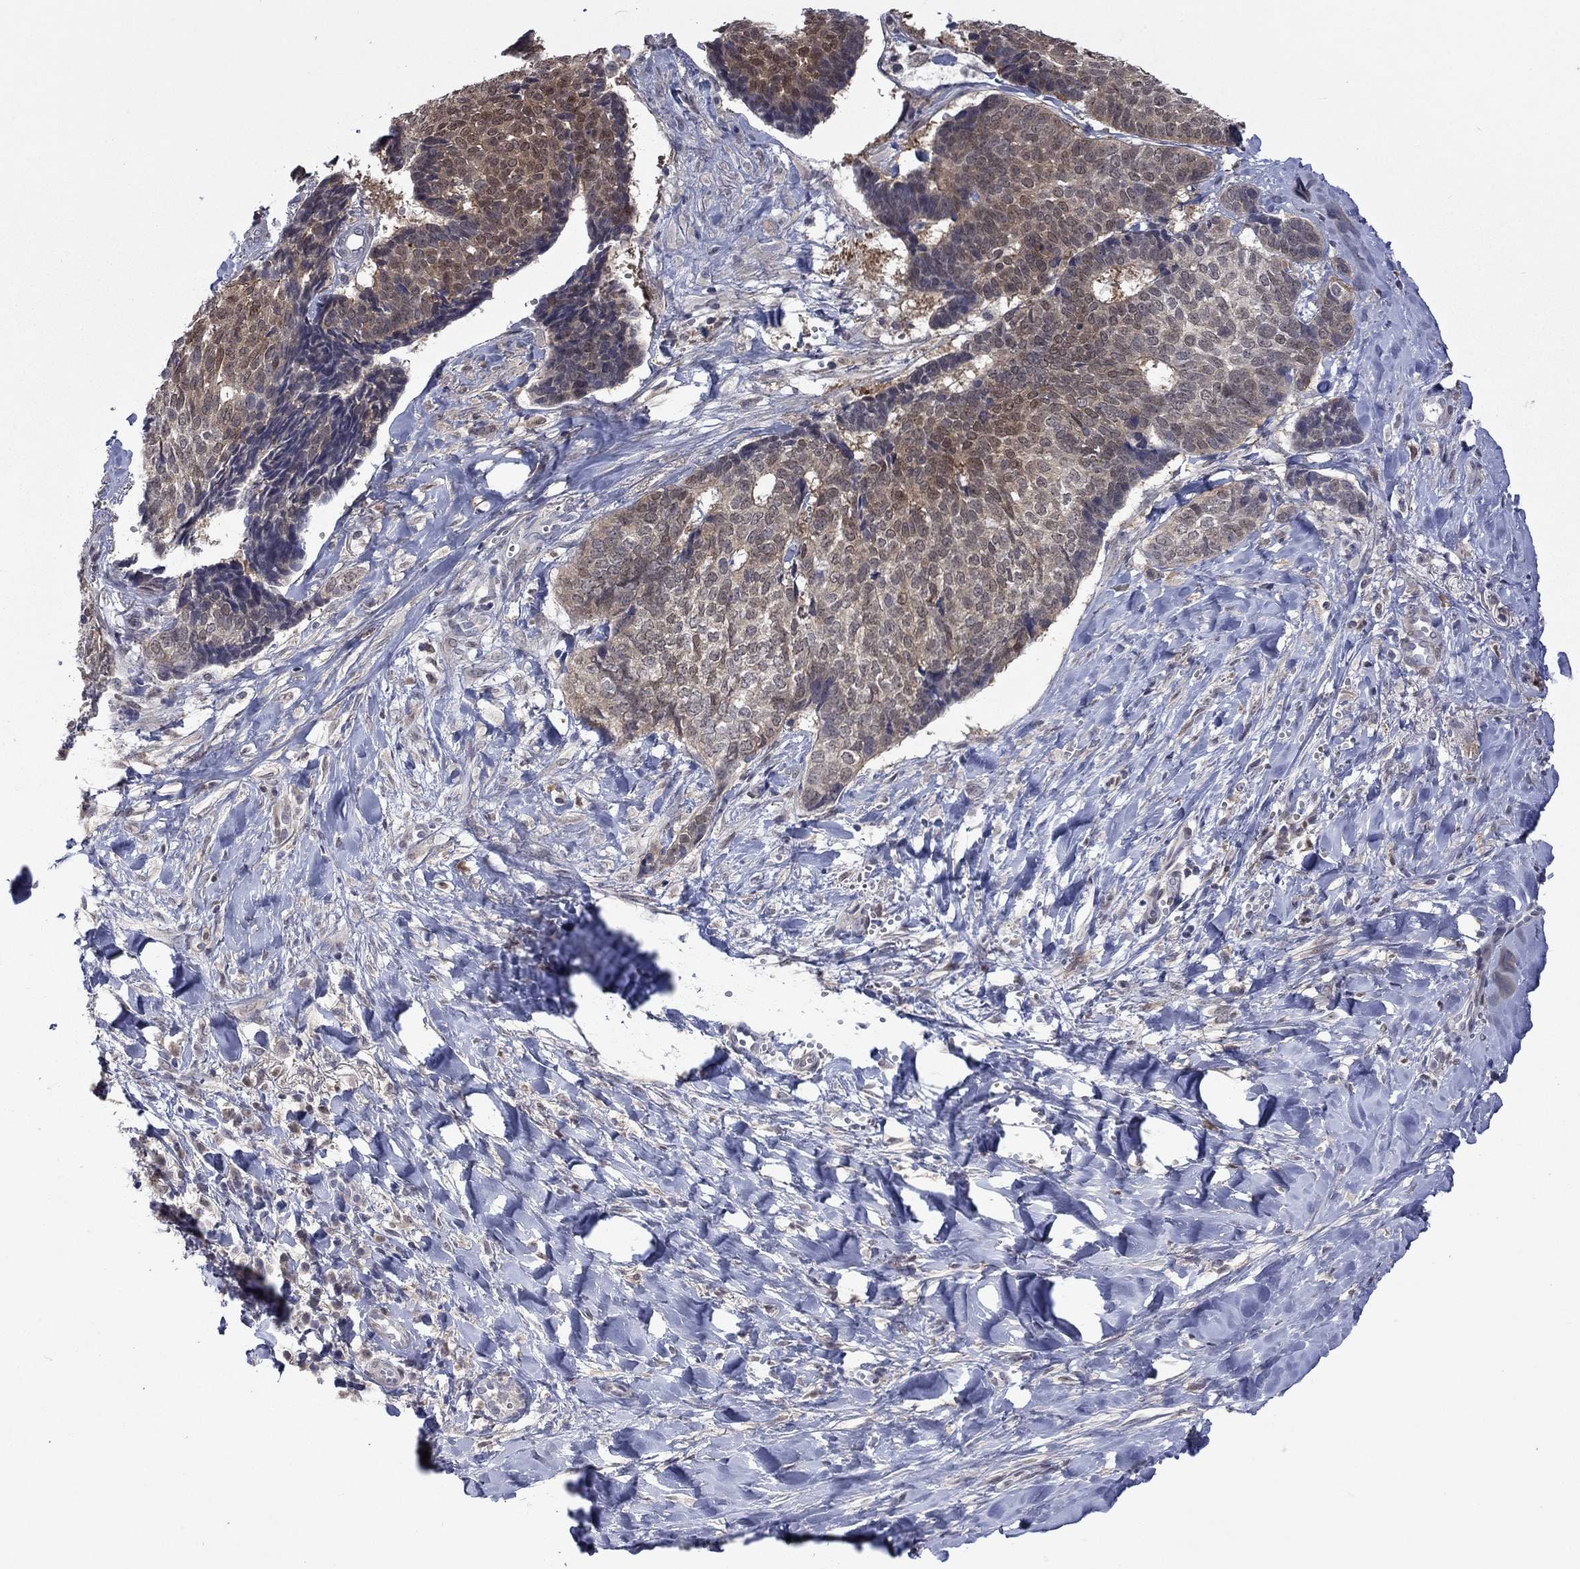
{"staining": {"intensity": "weak", "quantity": "25%-75%", "location": "cytoplasmic/membranous"}, "tissue": "skin cancer", "cell_type": "Tumor cells", "image_type": "cancer", "snomed": [{"axis": "morphology", "description": "Basal cell carcinoma"}, {"axis": "topography", "description": "Skin"}], "caption": "A brown stain shows weak cytoplasmic/membranous positivity of a protein in human basal cell carcinoma (skin) tumor cells.", "gene": "CBR1", "patient": {"sex": "male", "age": 86}}